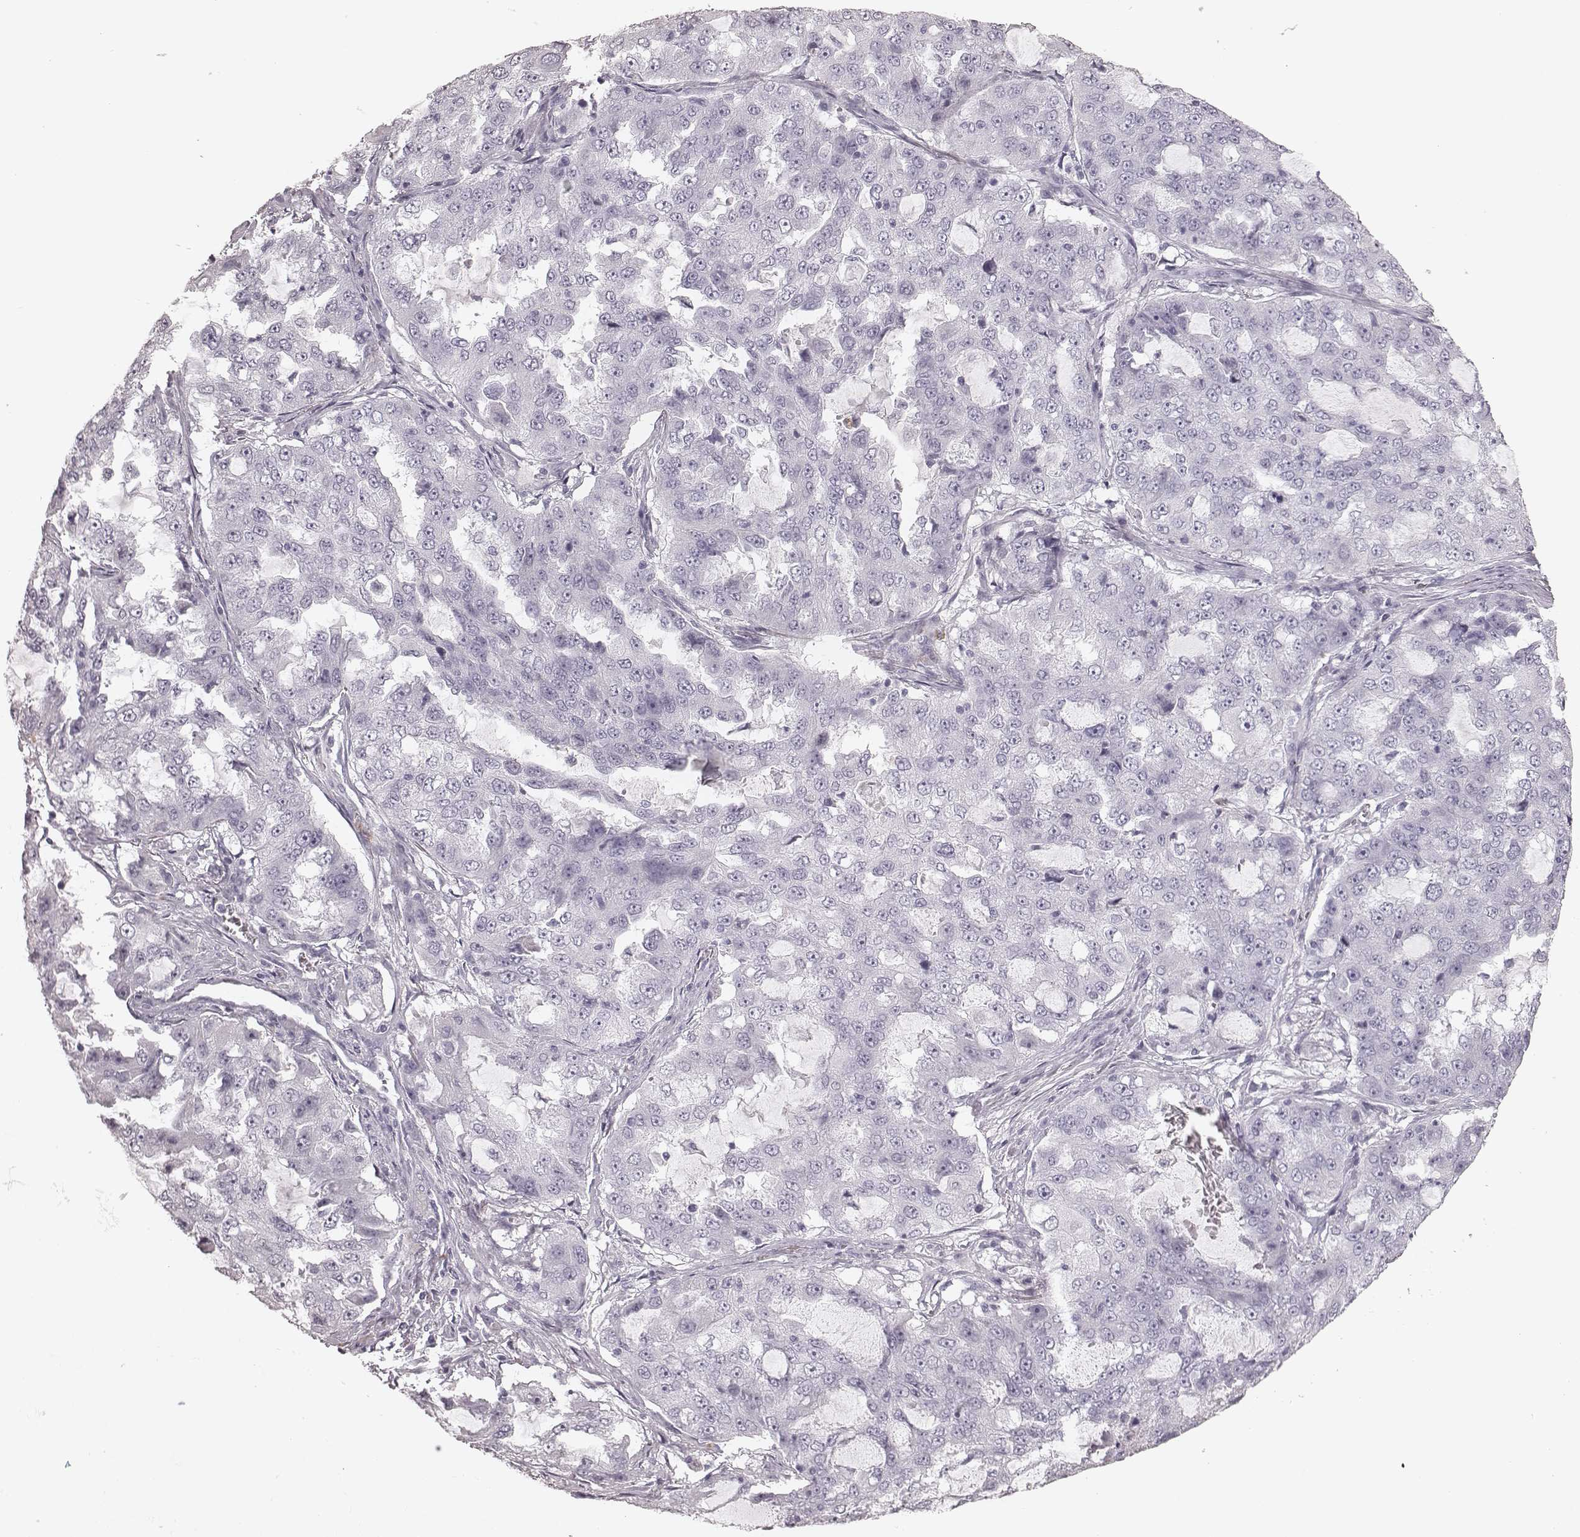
{"staining": {"intensity": "negative", "quantity": "none", "location": "none"}, "tissue": "lung cancer", "cell_type": "Tumor cells", "image_type": "cancer", "snomed": [{"axis": "morphology", "description": "Adenocarcinoma, NOS"}, {"axis": "topography", "description": "Lung"}], "caption": "Lung cancer (adenocarcinoma) stained for a protein using IHC shows no staining tumor cells.", "gene": "ELANE", "patient": {"sex": "female", "age": 61}}